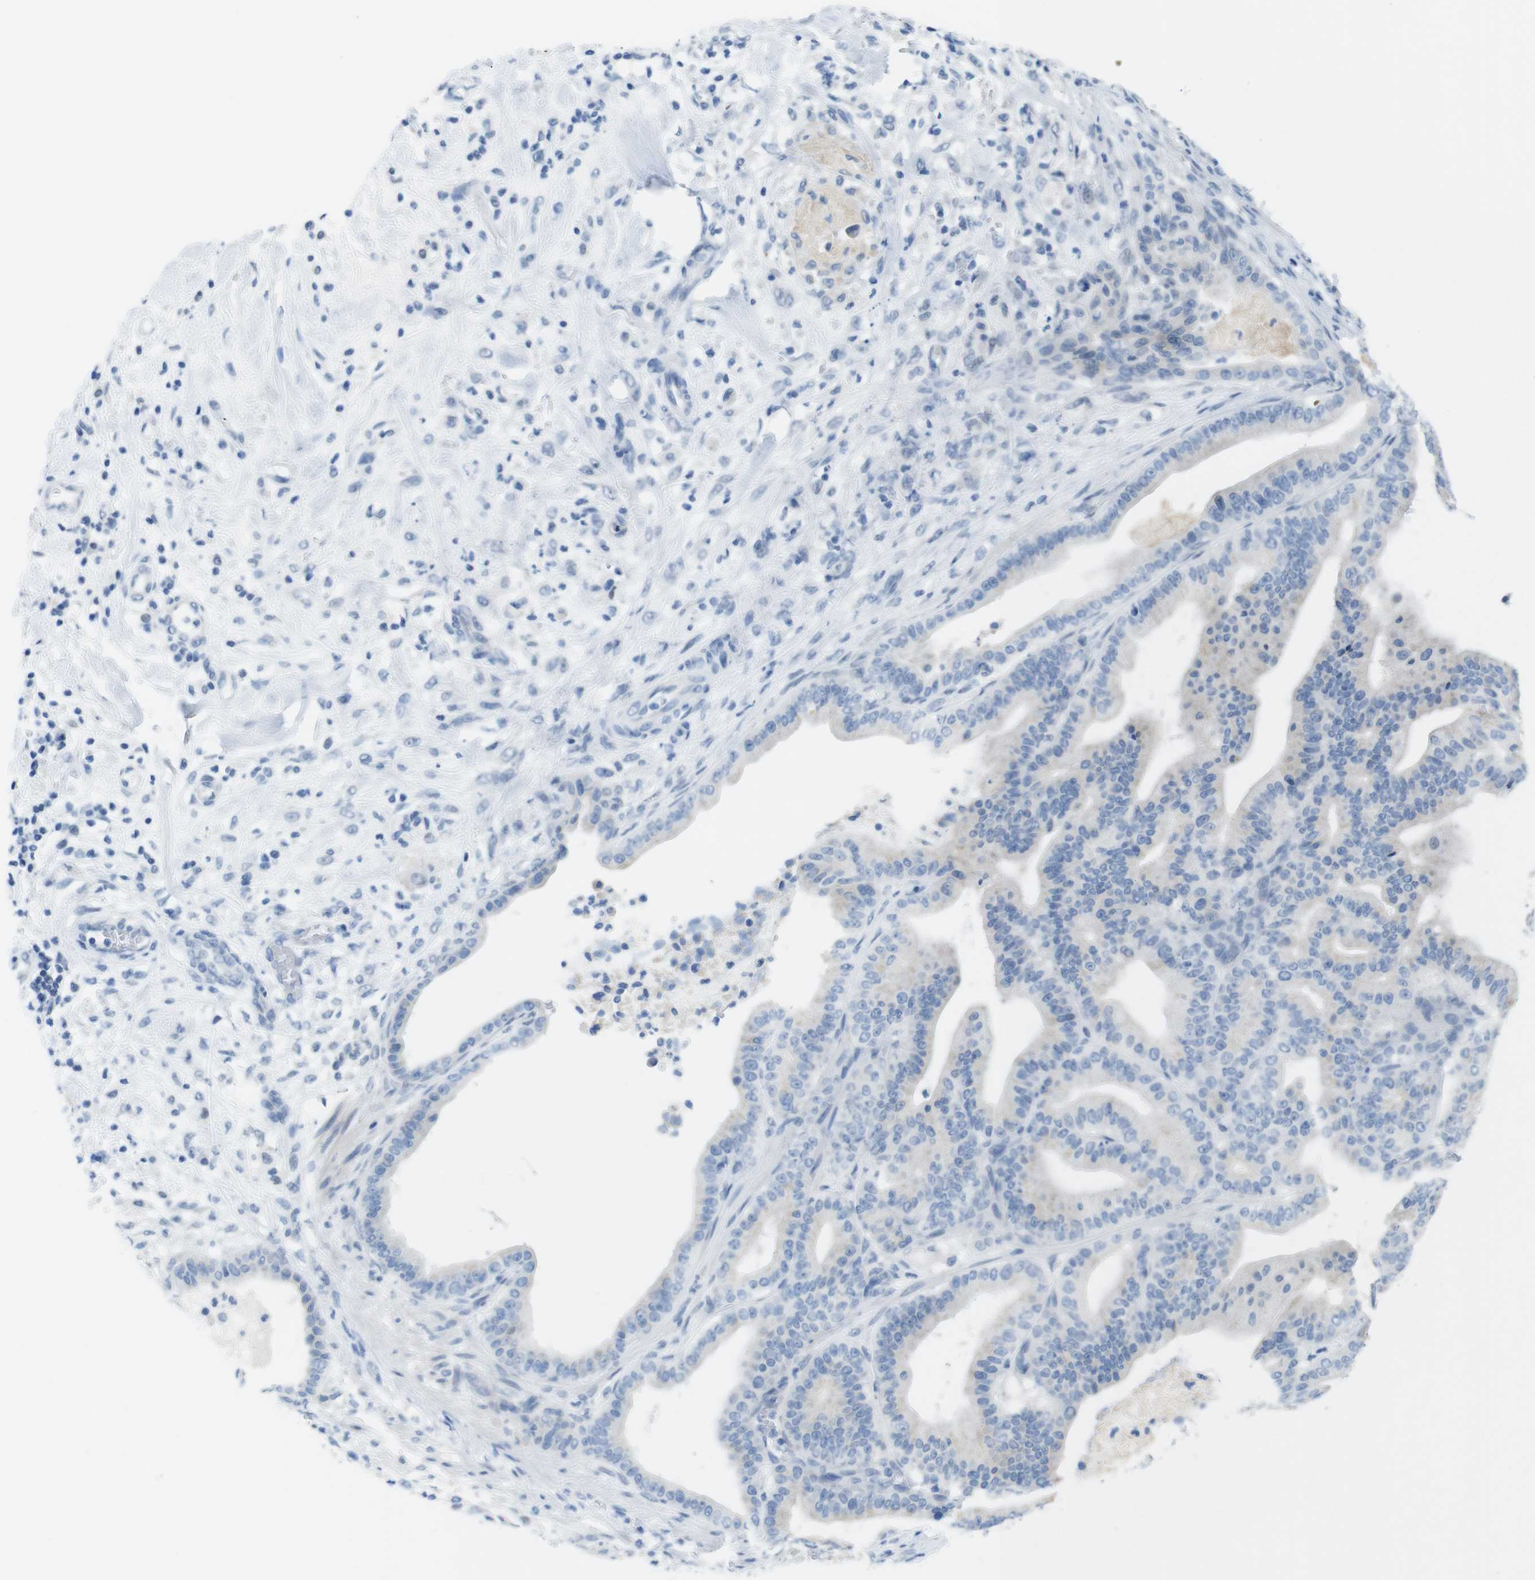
{"staining": {"intensity": "negative", "quantity": "none", "location": "none"}, "tissue": "pancreatic cancer", "cell_type": "Tumor cells", "image_type": "cancer", "snomed": [{"axis": "morphology", "description": "Adenocarcinoma, NOS"}, {"axis": "topography", "description": "Pancreas"}], "caption": "Immunohistochemistry of pancreatic adenocarcinoma shows no staining in tumor cells.", "gene": "OPN1SW", "patient": {"sex": "male", "age": 63}}